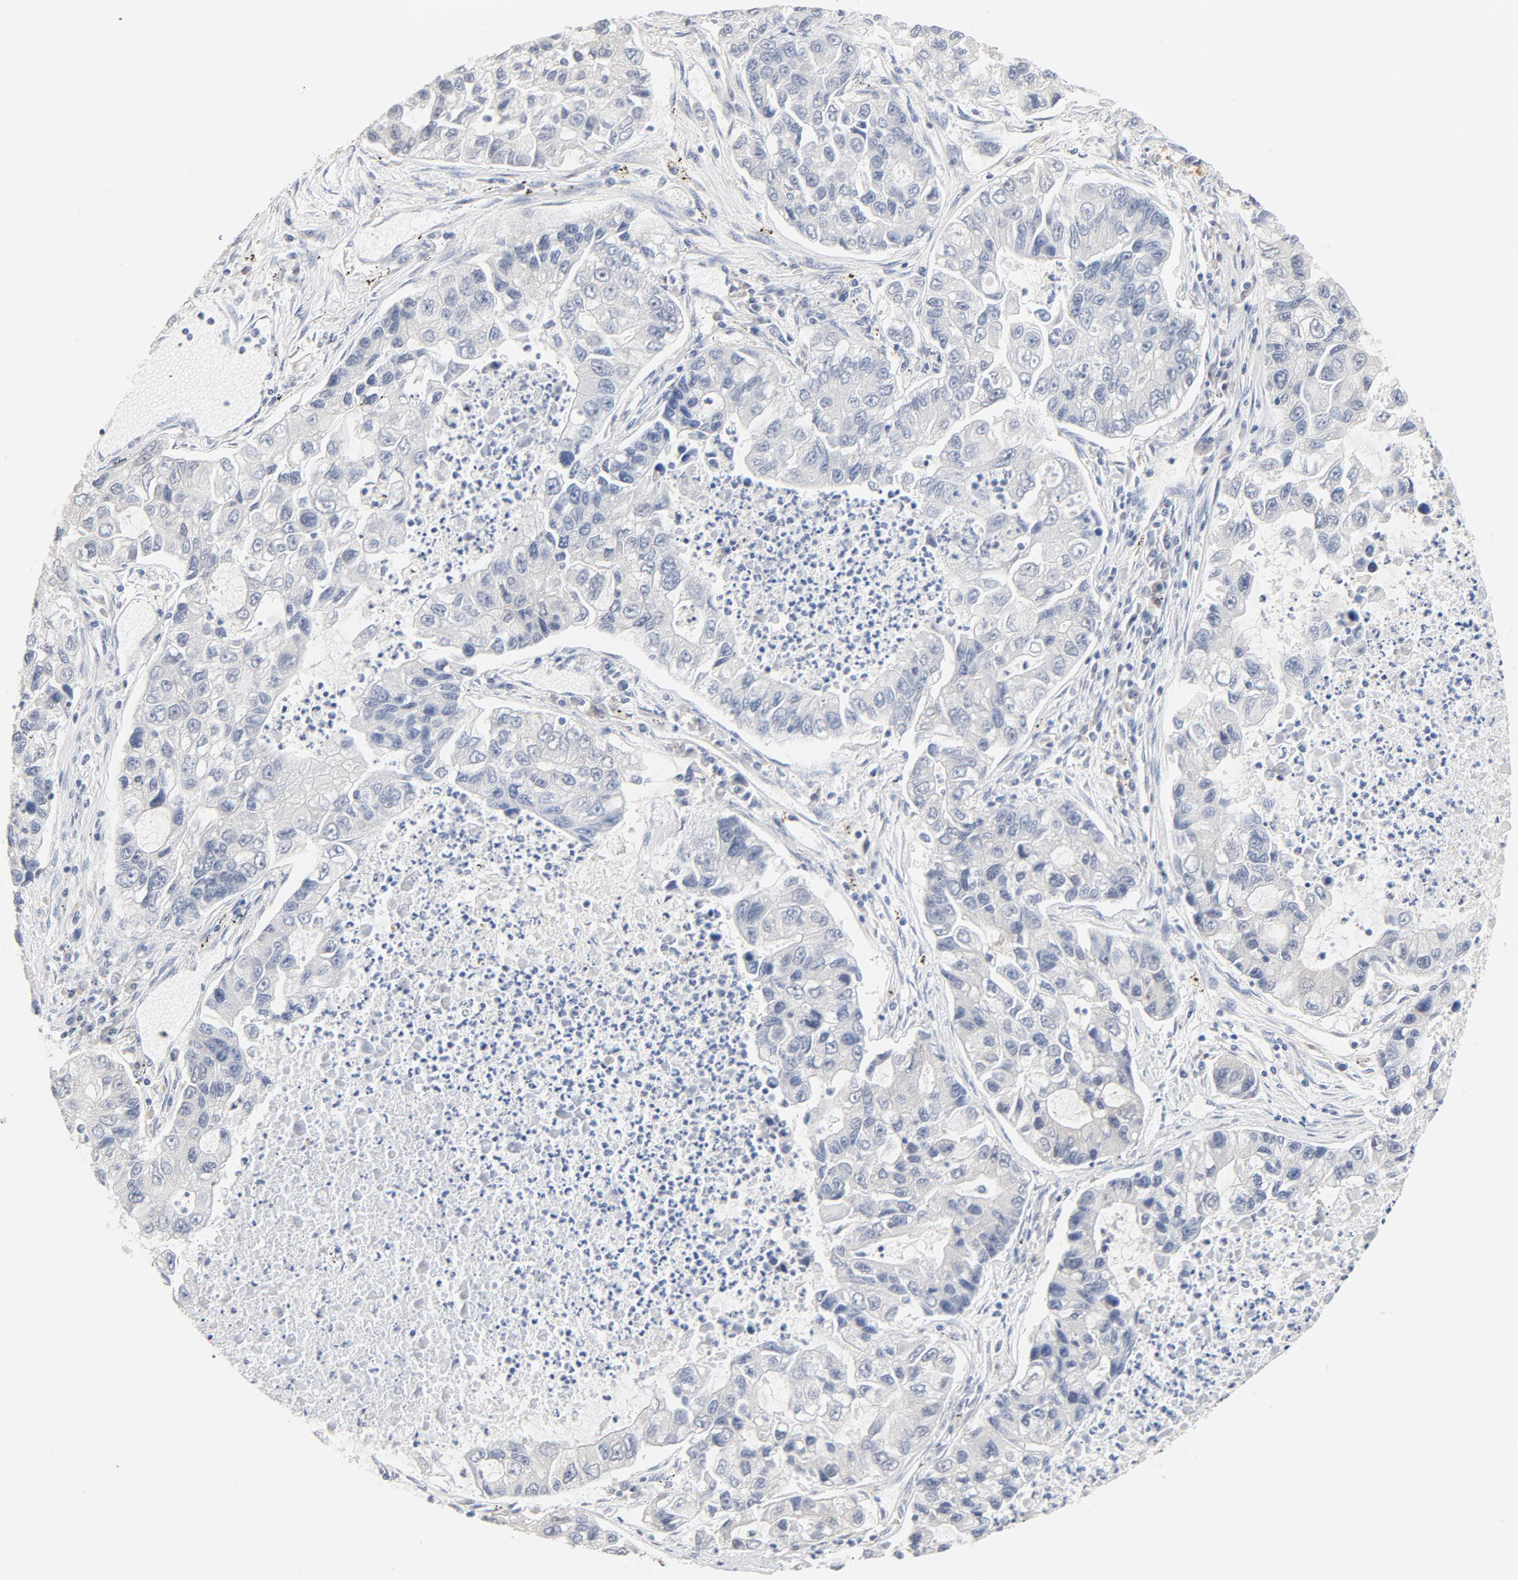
{"staining": {"intensity": "negative", "quantity": "none", "location": "none"}, "tissue": "lung cancer", "cell_type": "Tumor cells", "image_type": "cancer", "snomed": [{"axis": "morphology", "description": "Adenocarcinoma, NOS"}, {"axis": "topography", "description": "Lung"}], "caption": "An immunohistochemistry (IHC) photomicrograph of adenocarcinoma (lung) is shown. There is no staining in tumor cells of adenocarcinoma (lung). (Immunohistochemistry, brightfield microscopy, high magnification).", "gene": "STAT1", "patient": {"sex": "female", "age": 51}}